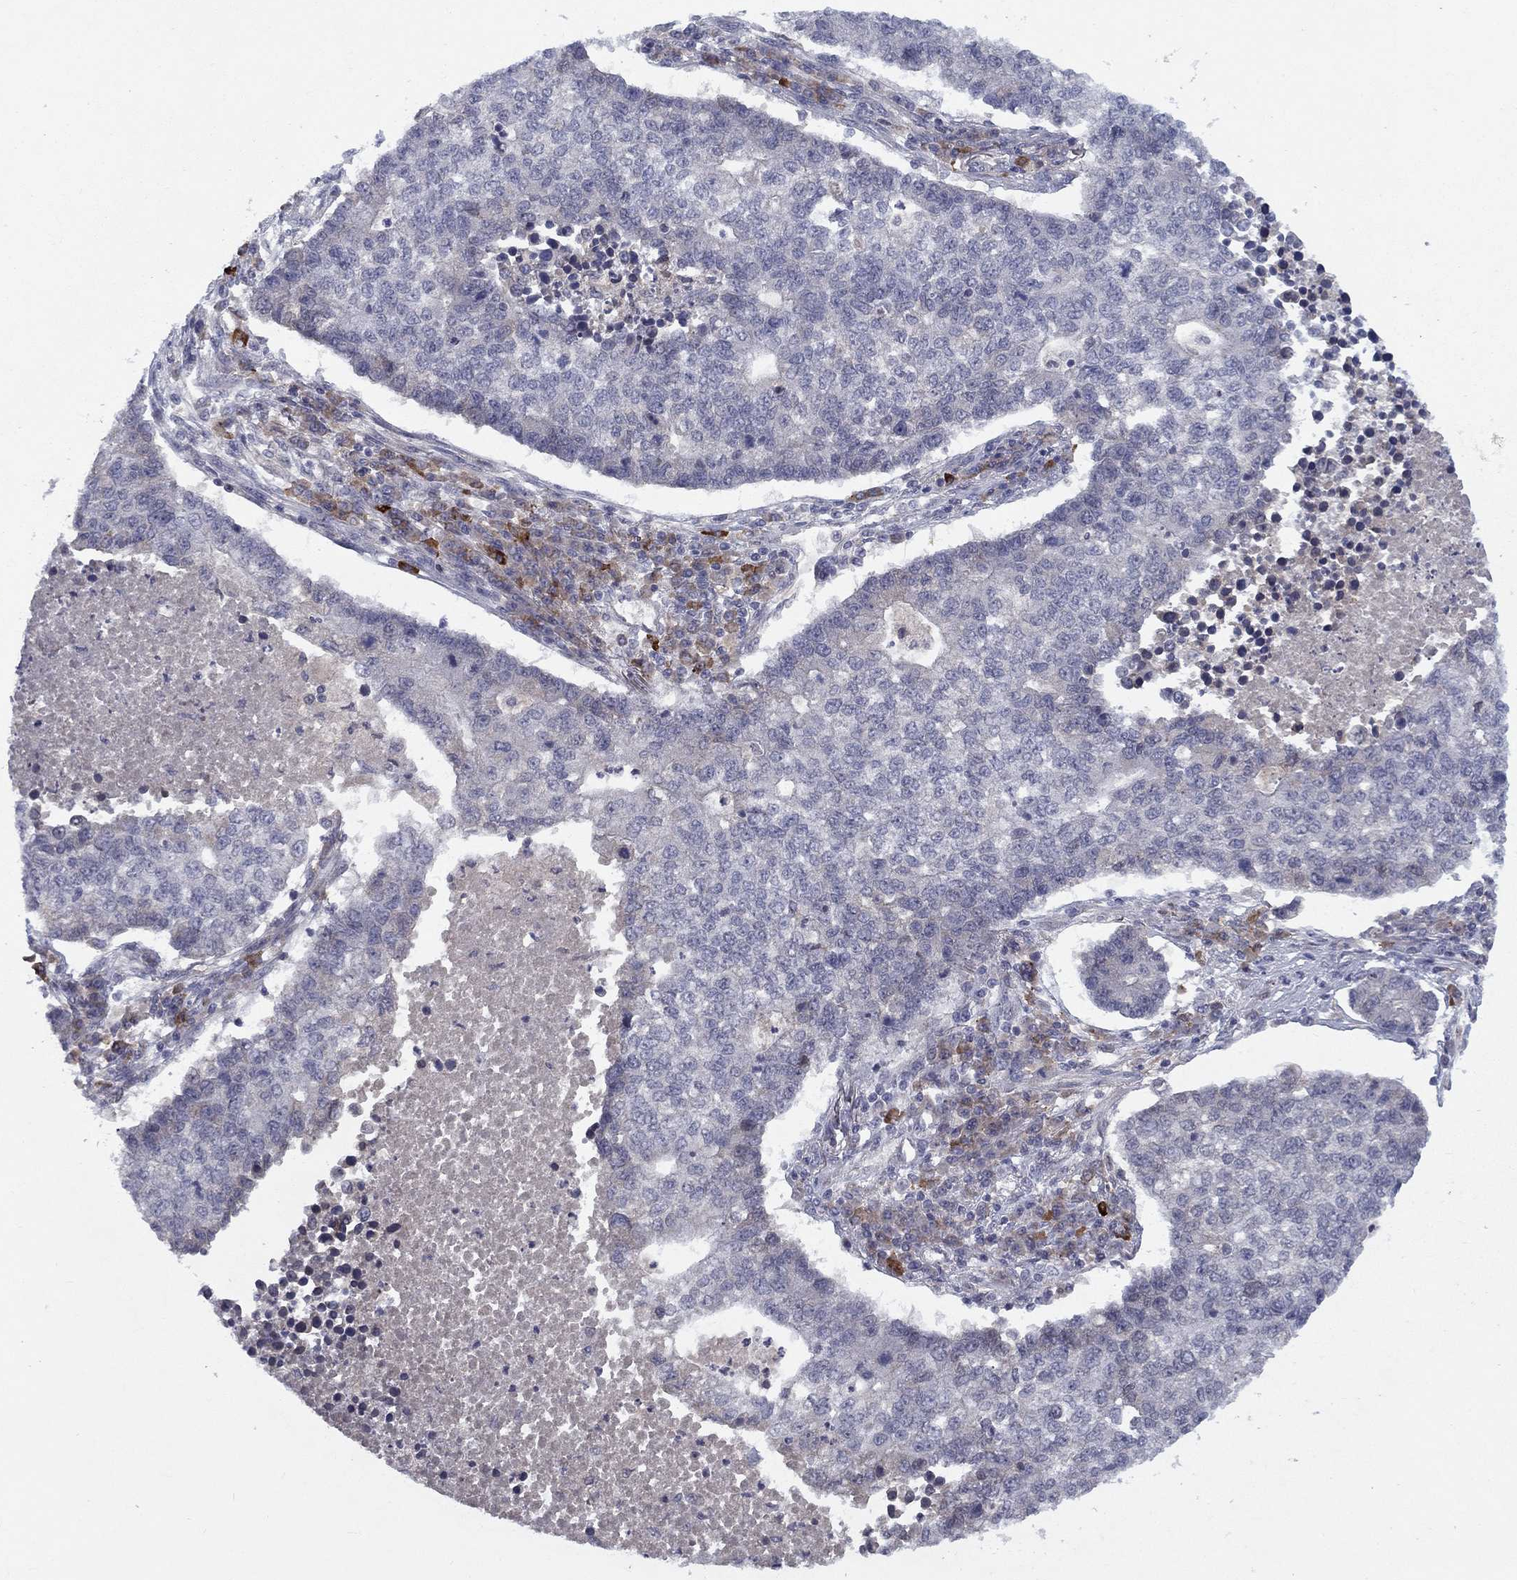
{"staining": {"intensity": "negative", "quantity": "none", "location": "none"}, "tissue": "lung cancer", "cell_type": "Tumor cells", "image_type": "cancer", "snomed": [{"axis": "morphology", "description": "Adenocarcinoma, NOS"}, {"axis": "topography", "description": "Lung"}], "caption": "Immunohistochemistry (IHC) micrograph of lung cancer stained for a protein (brown), which reveals no staining in tumor cells.", "gene": "CACNA1A", "patient": {"sex": "male", "age": 57}}